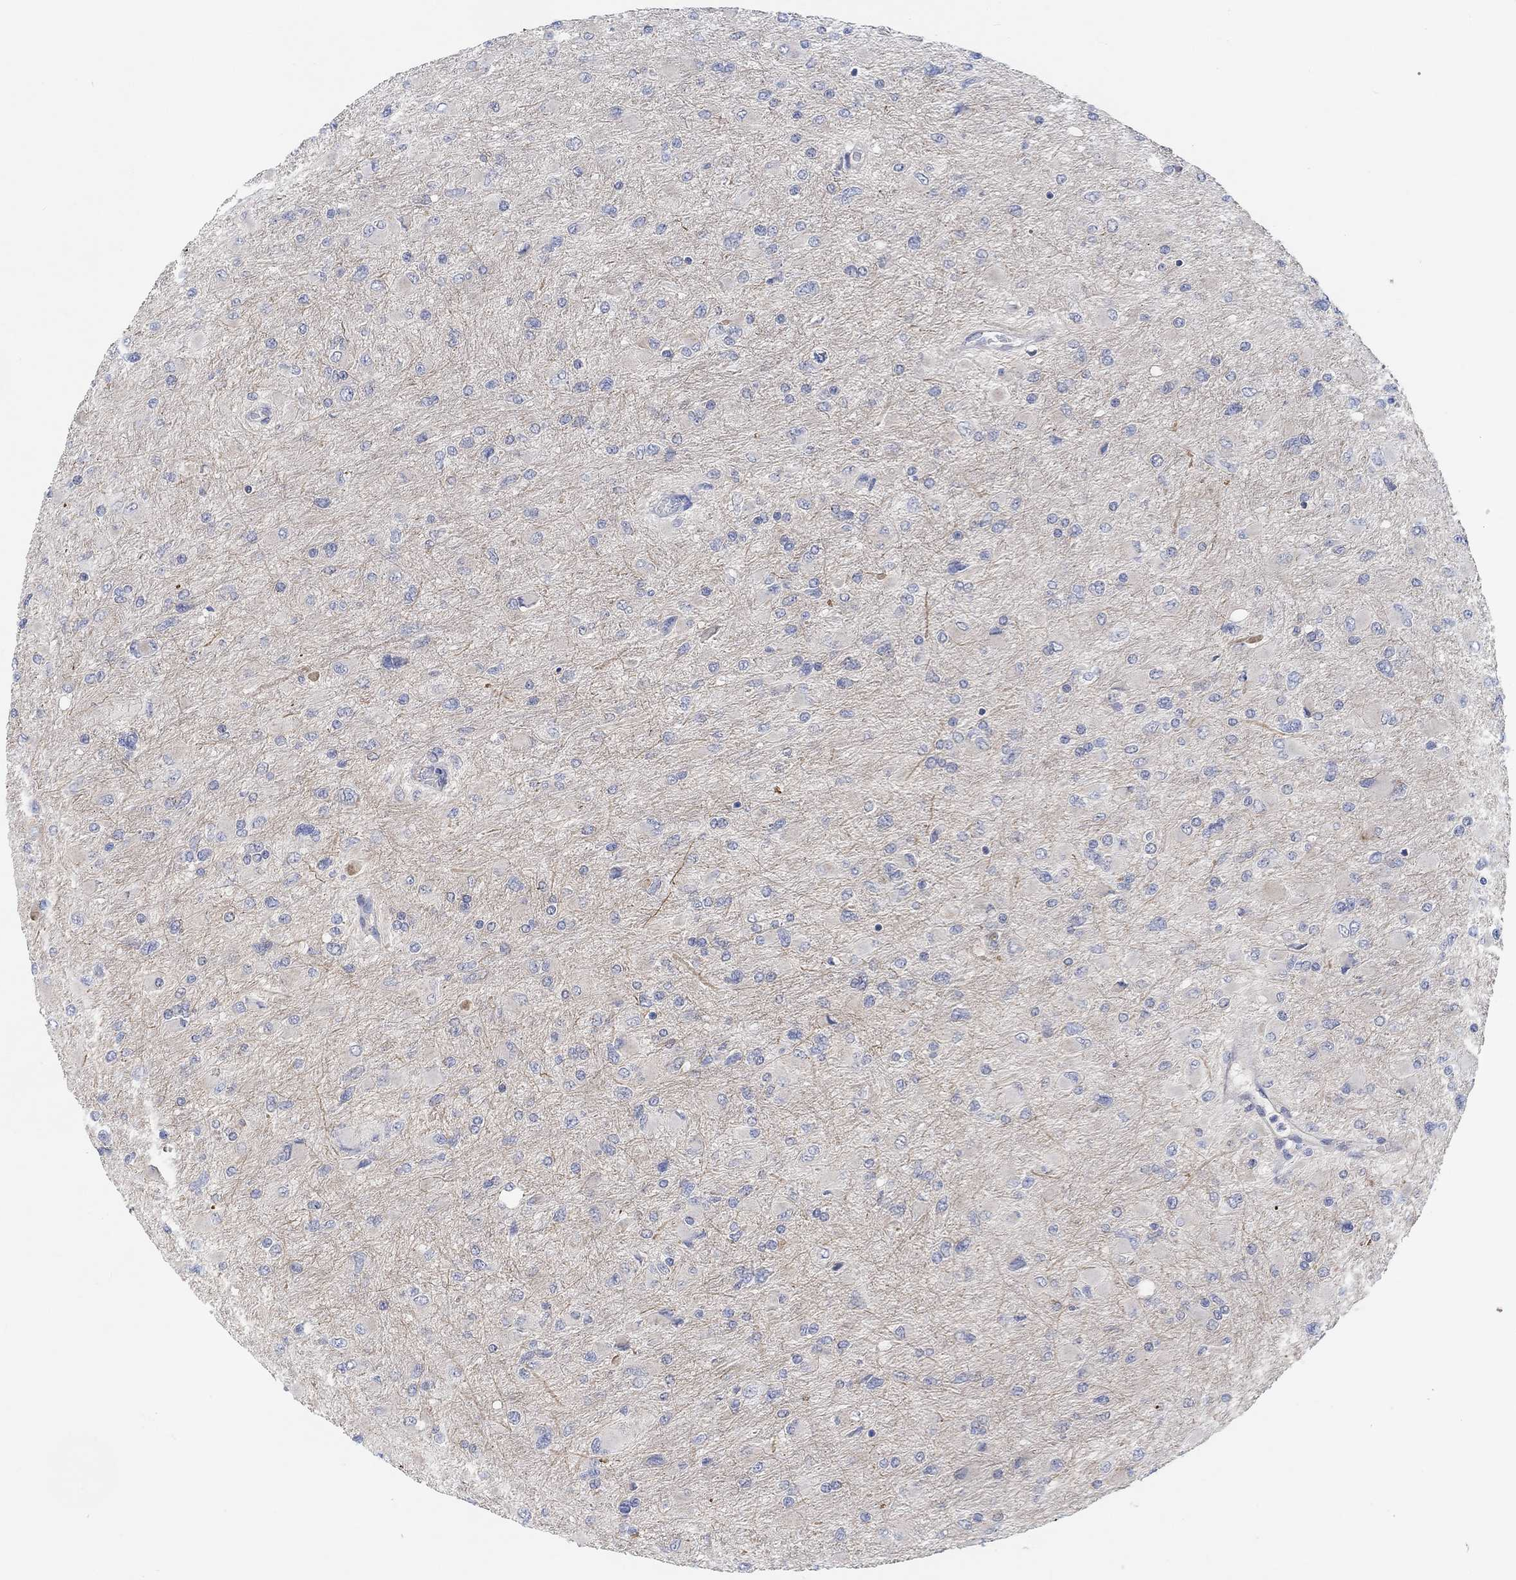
{"staining": {"intensity": "weak", "quantity": "25%-75%", "location": "cytoplasmic/membranous"}, "tissue": "glioma", "cell_type": "Tumor cells", "image_type": "cancer", "snomed": [{"axis": "morphology", "description": "Glioma, malignant, High grade"}, {"axis": "topography", "description": "Cerebral cortex"}], "caption": "Protein expression analysis of human glioma reveals weak cytoplasmic/membranous staining in approximately 25%-75% of tumor cells. (Brightfield microscopy of DAB IHC at high magnification).", "gene": "HCRTR1", "patient": {"sex": "female", "age": 36}}